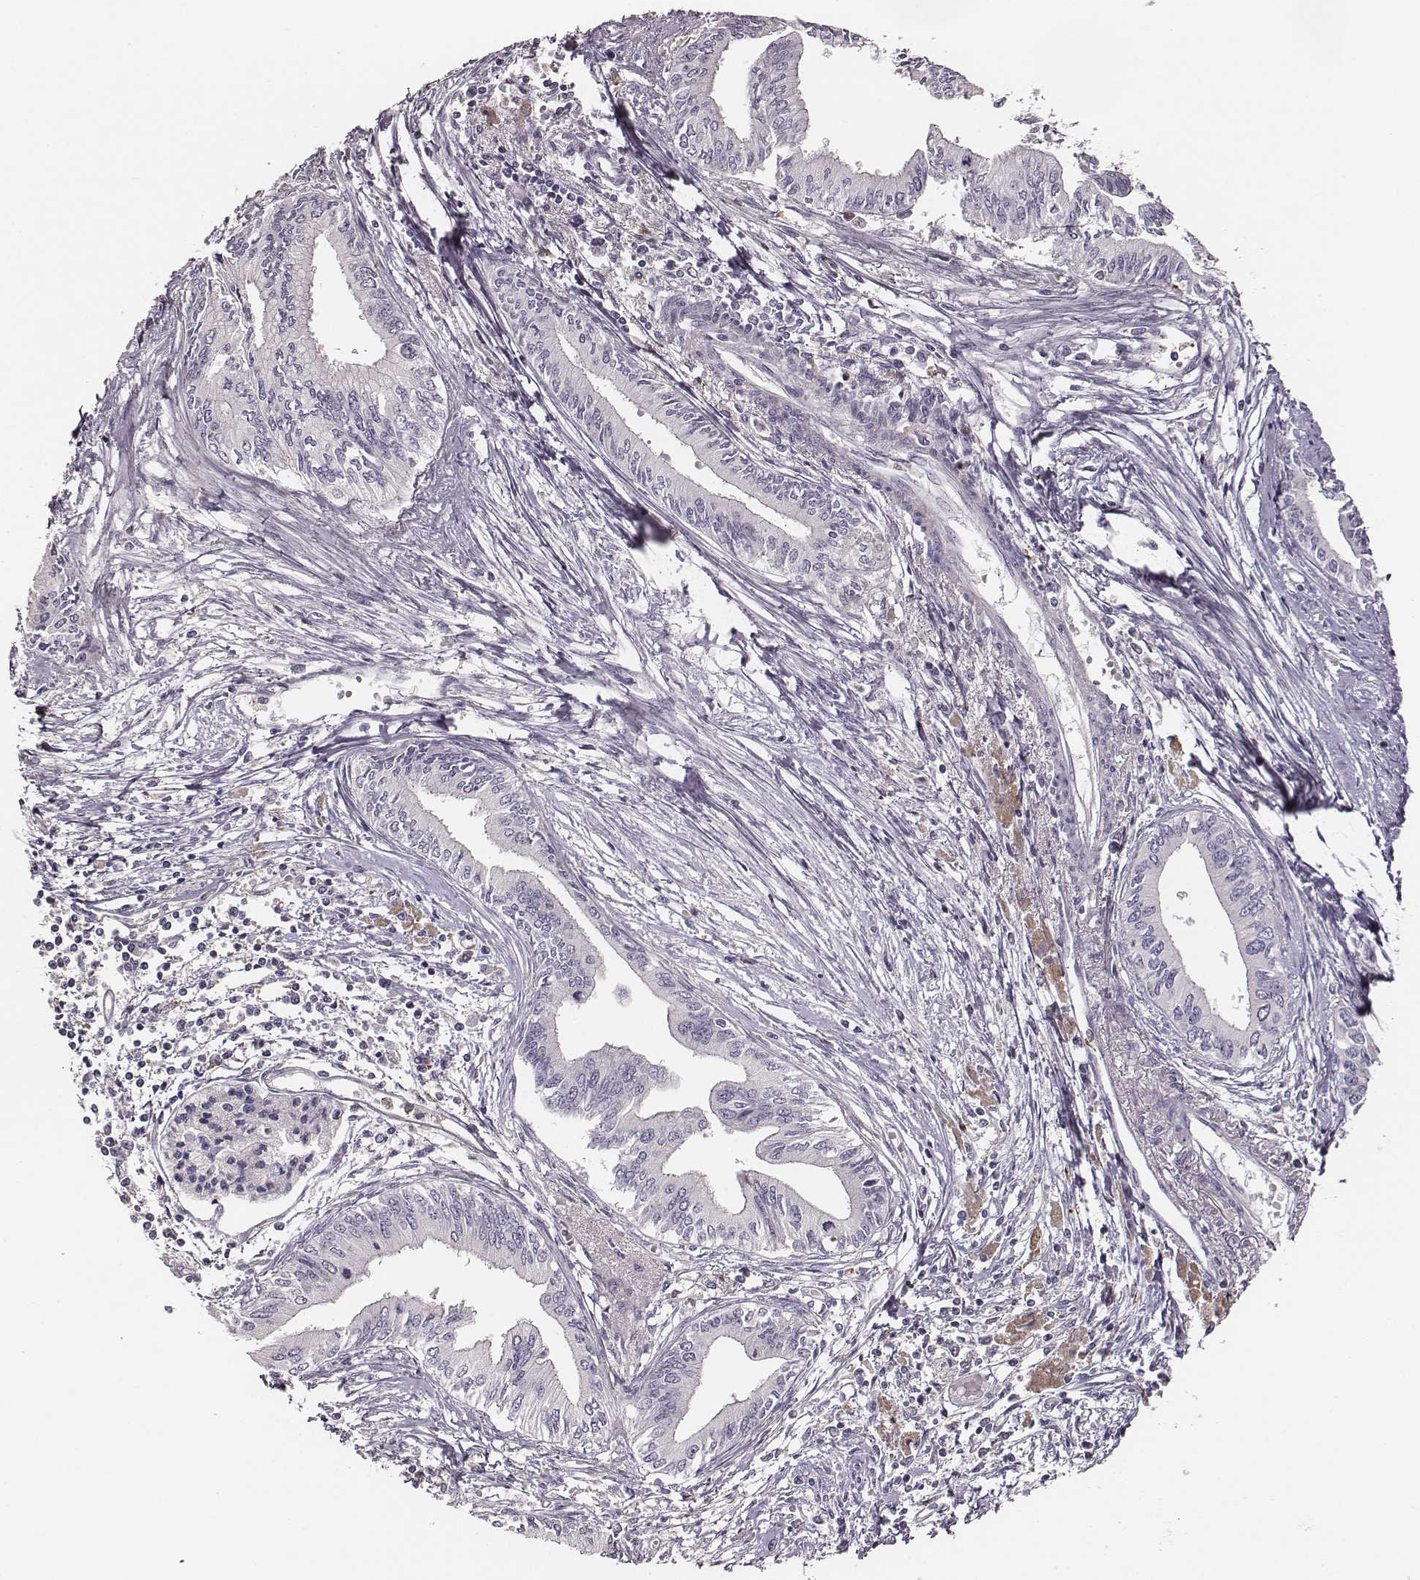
{"staining": {"intensity": "negative", "quantity": "none", "location": "none"}, "tissue": "pancreatic cancer", "cell_type": "Tumor cells", "image_type": "cancer", "snomed": [{"axis": "morphology", "description": "Adenocarcinoma, NOS"}, {"axis": "topography", "description": "Pancreas"}], "caption": "Immunohistochemistry image of neoplastic tissue: human pancreatic cancer (adenocarcinoma) stained with DAB (3,3'-diaminobenzidine) demonstrates no significant protein positivity in tumor cells.", "gene": "ZYX", "patient": {"sex": "female", "age": 61}}